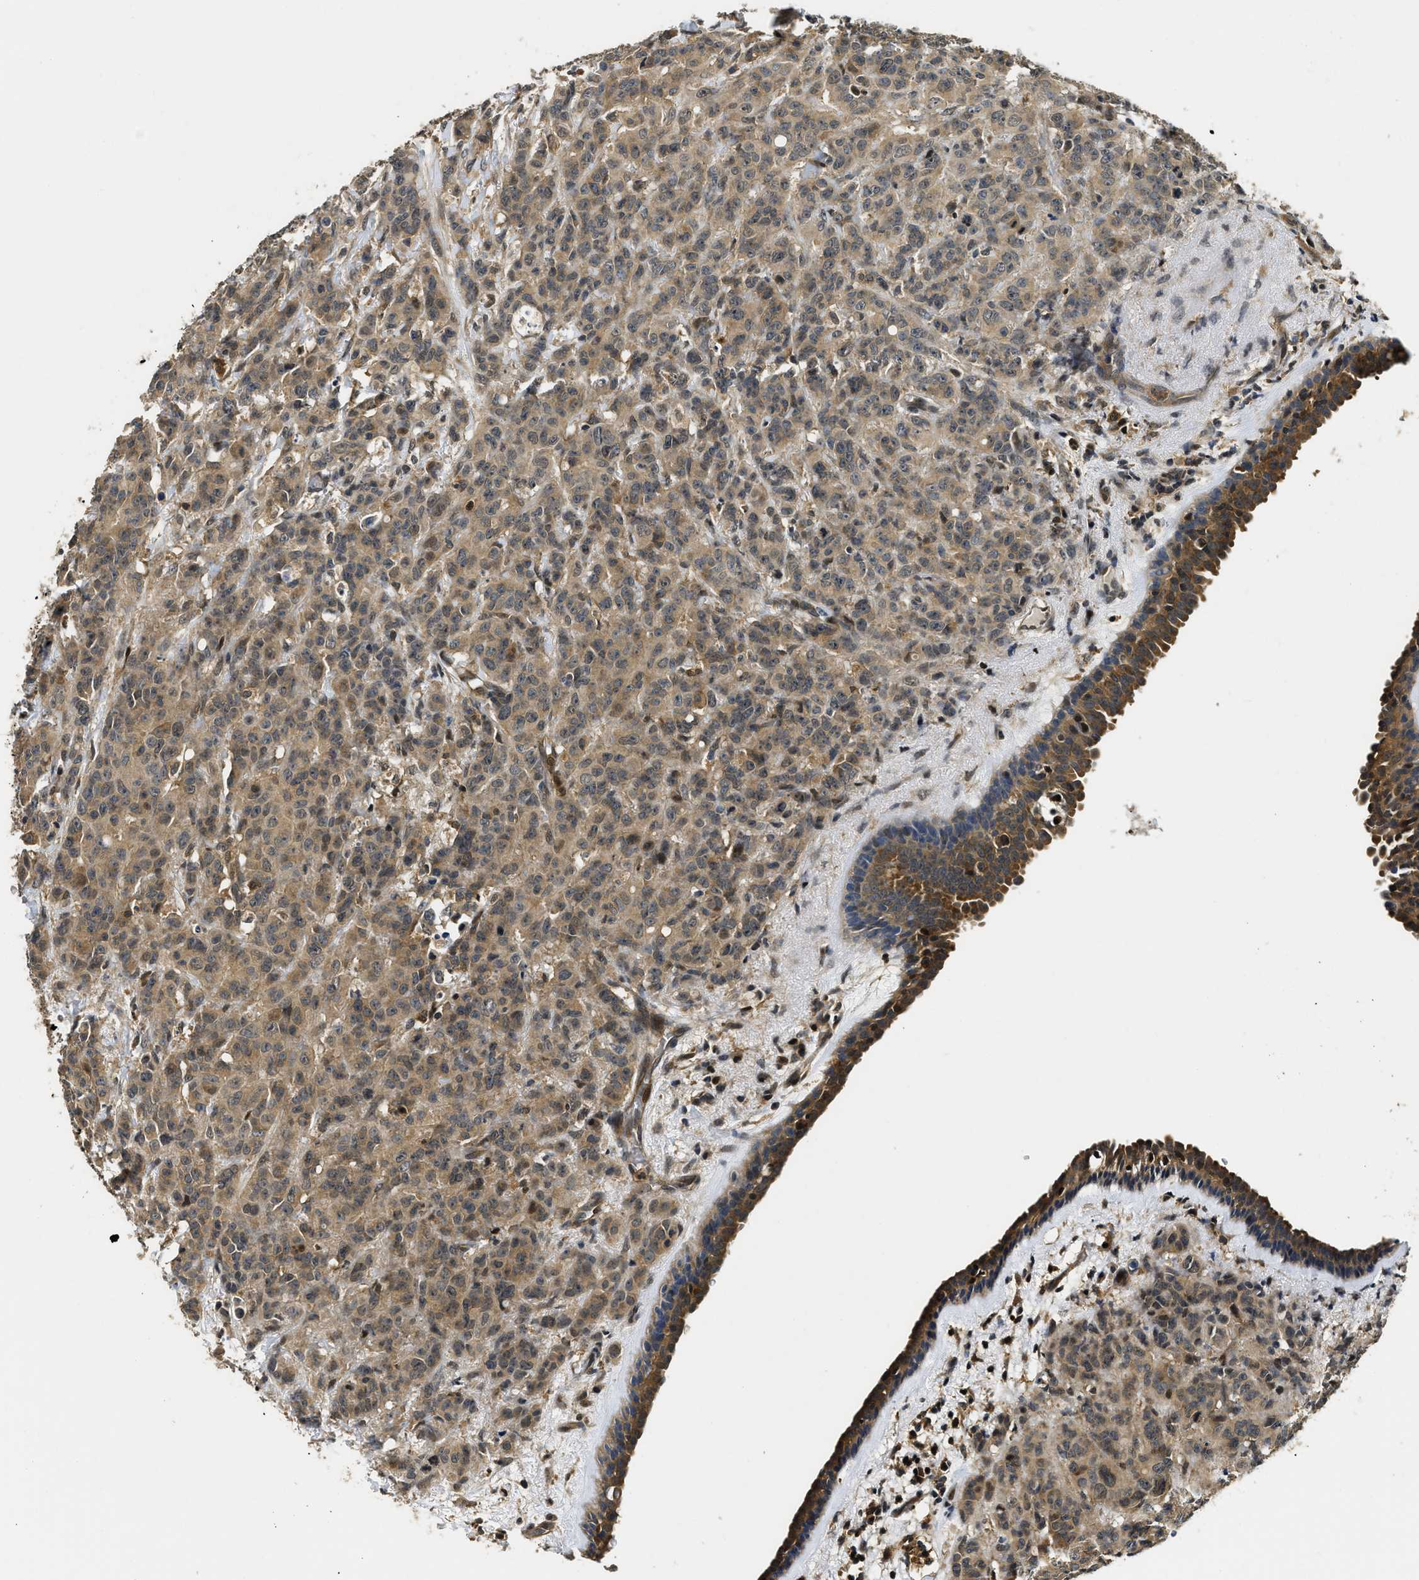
{"staining": {"intensity": "moderate", "quantity": ">75%", "location": "cytoplasmic/membranous"}, "tissue": "breast cancer", "cell_type": "Tumor cells", "image_type": "cancer", "snomed": [{"axis": "morphology", "description": "Normal tissue, NOS"}, {"axis": "morphology", "description": "Duct carcinoma"}, {"axis": "topography", "description": "Breast"}], "caption": "High-magnification brightfield microscopy of breast cancer (invasive ductal carcinoma) stained with DAB (brown) and counterstained with hematoxylin (blue). tumor cells exhibit moderate cytoplasmic/membranous expression is appreciated in about>75% of cells.", "gene": "ADSL", "patient": {"sex": "female", "age": 40}}